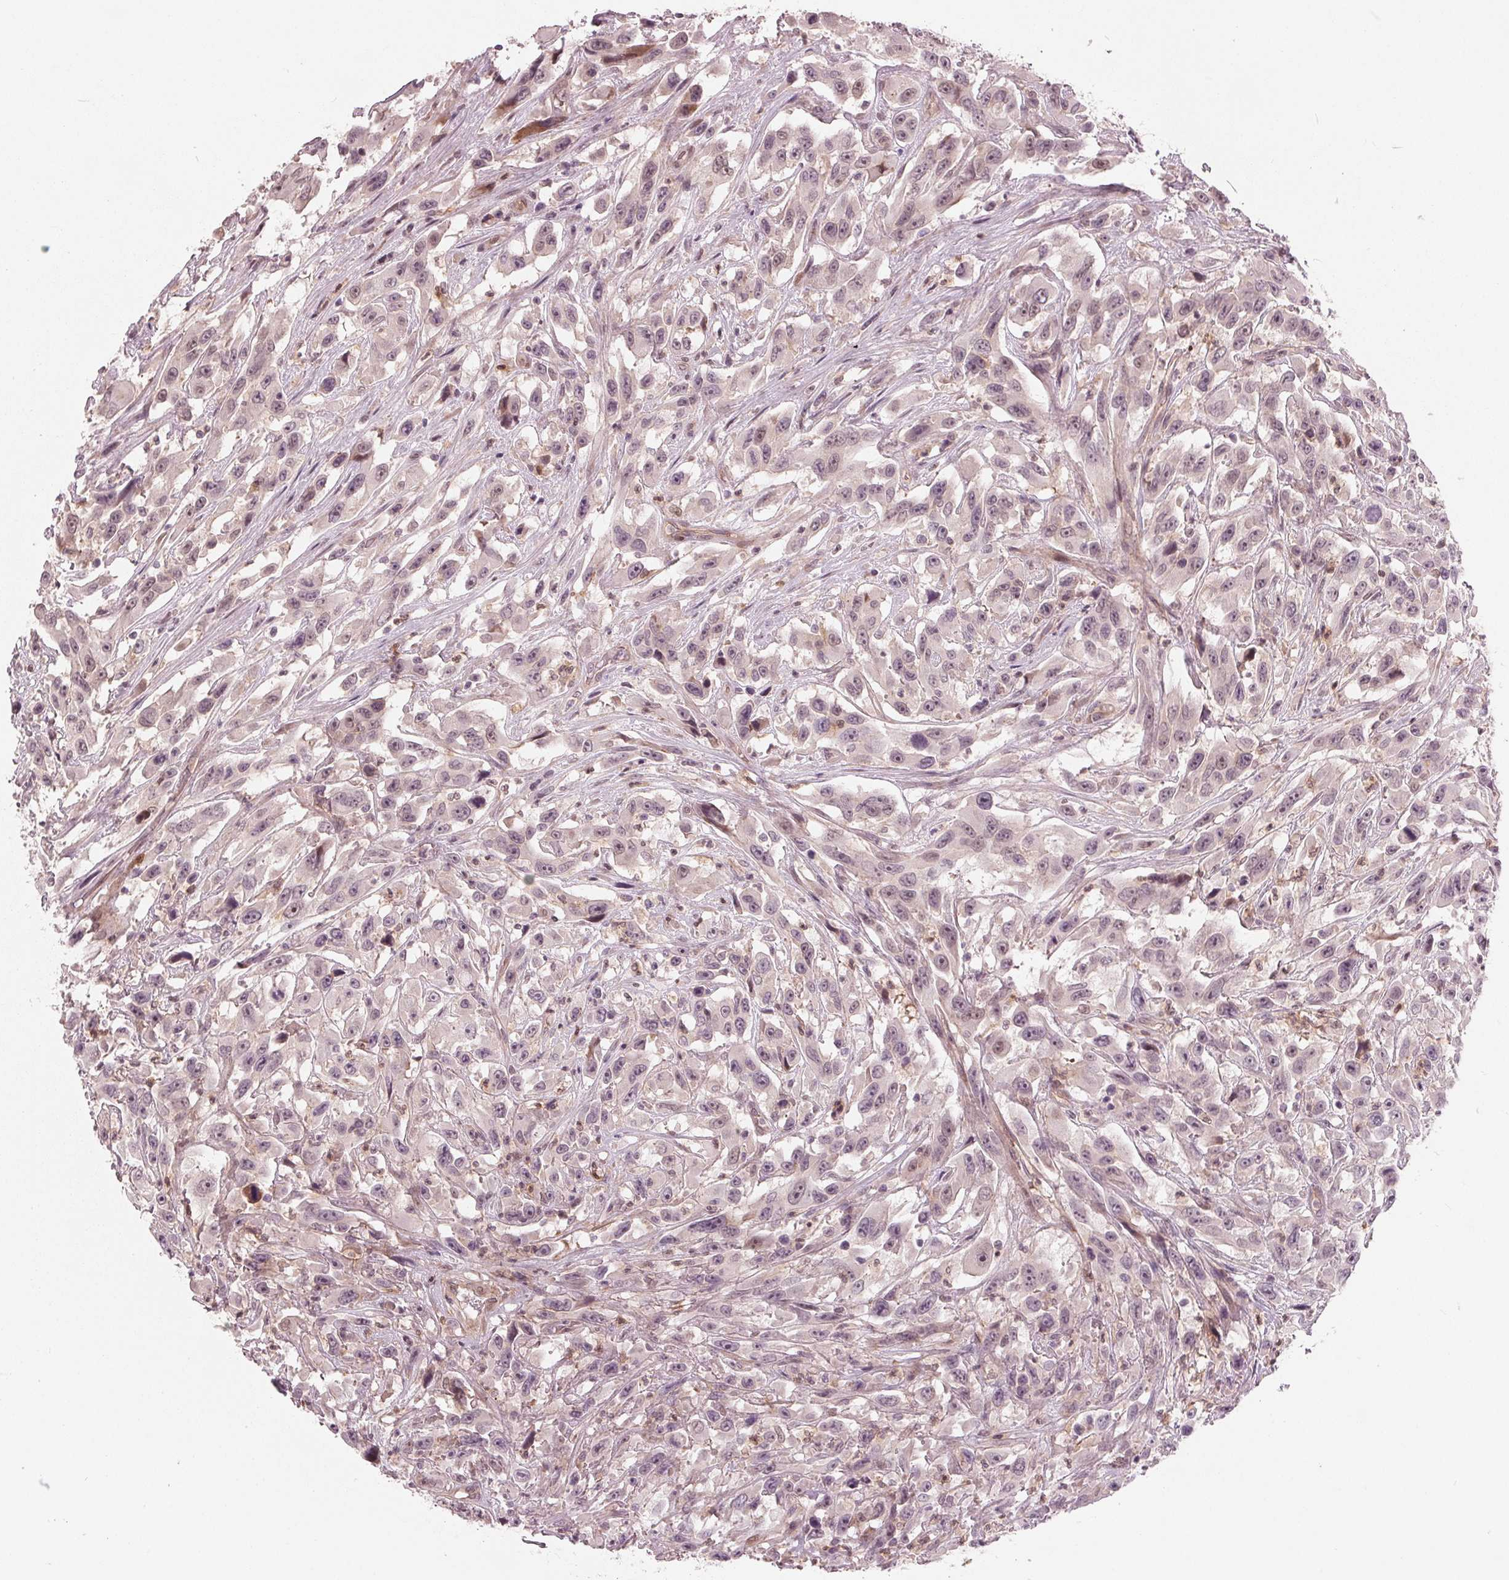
{"staining": {"intensity": "moderate", "quantity": "<25%", "location": "nuclear"}, "tissue": "urothelial cancer", "cell_type": "Tumor cells", "image_type": "cancer", "snomed": [{"axis": "morphology", "description": "Urothelial carcinoma, High grade"}, {"axis": "topography", "description": "Urinary bladder"}], "caption": "This image shows immunohistochemistry (IHC) staining of urothelial cancer, with low moderate nuclear positivity in approximately <25% of tumor cells.", "gene": "TXNIP", "patient": {"sex": "male", "age": 53}}